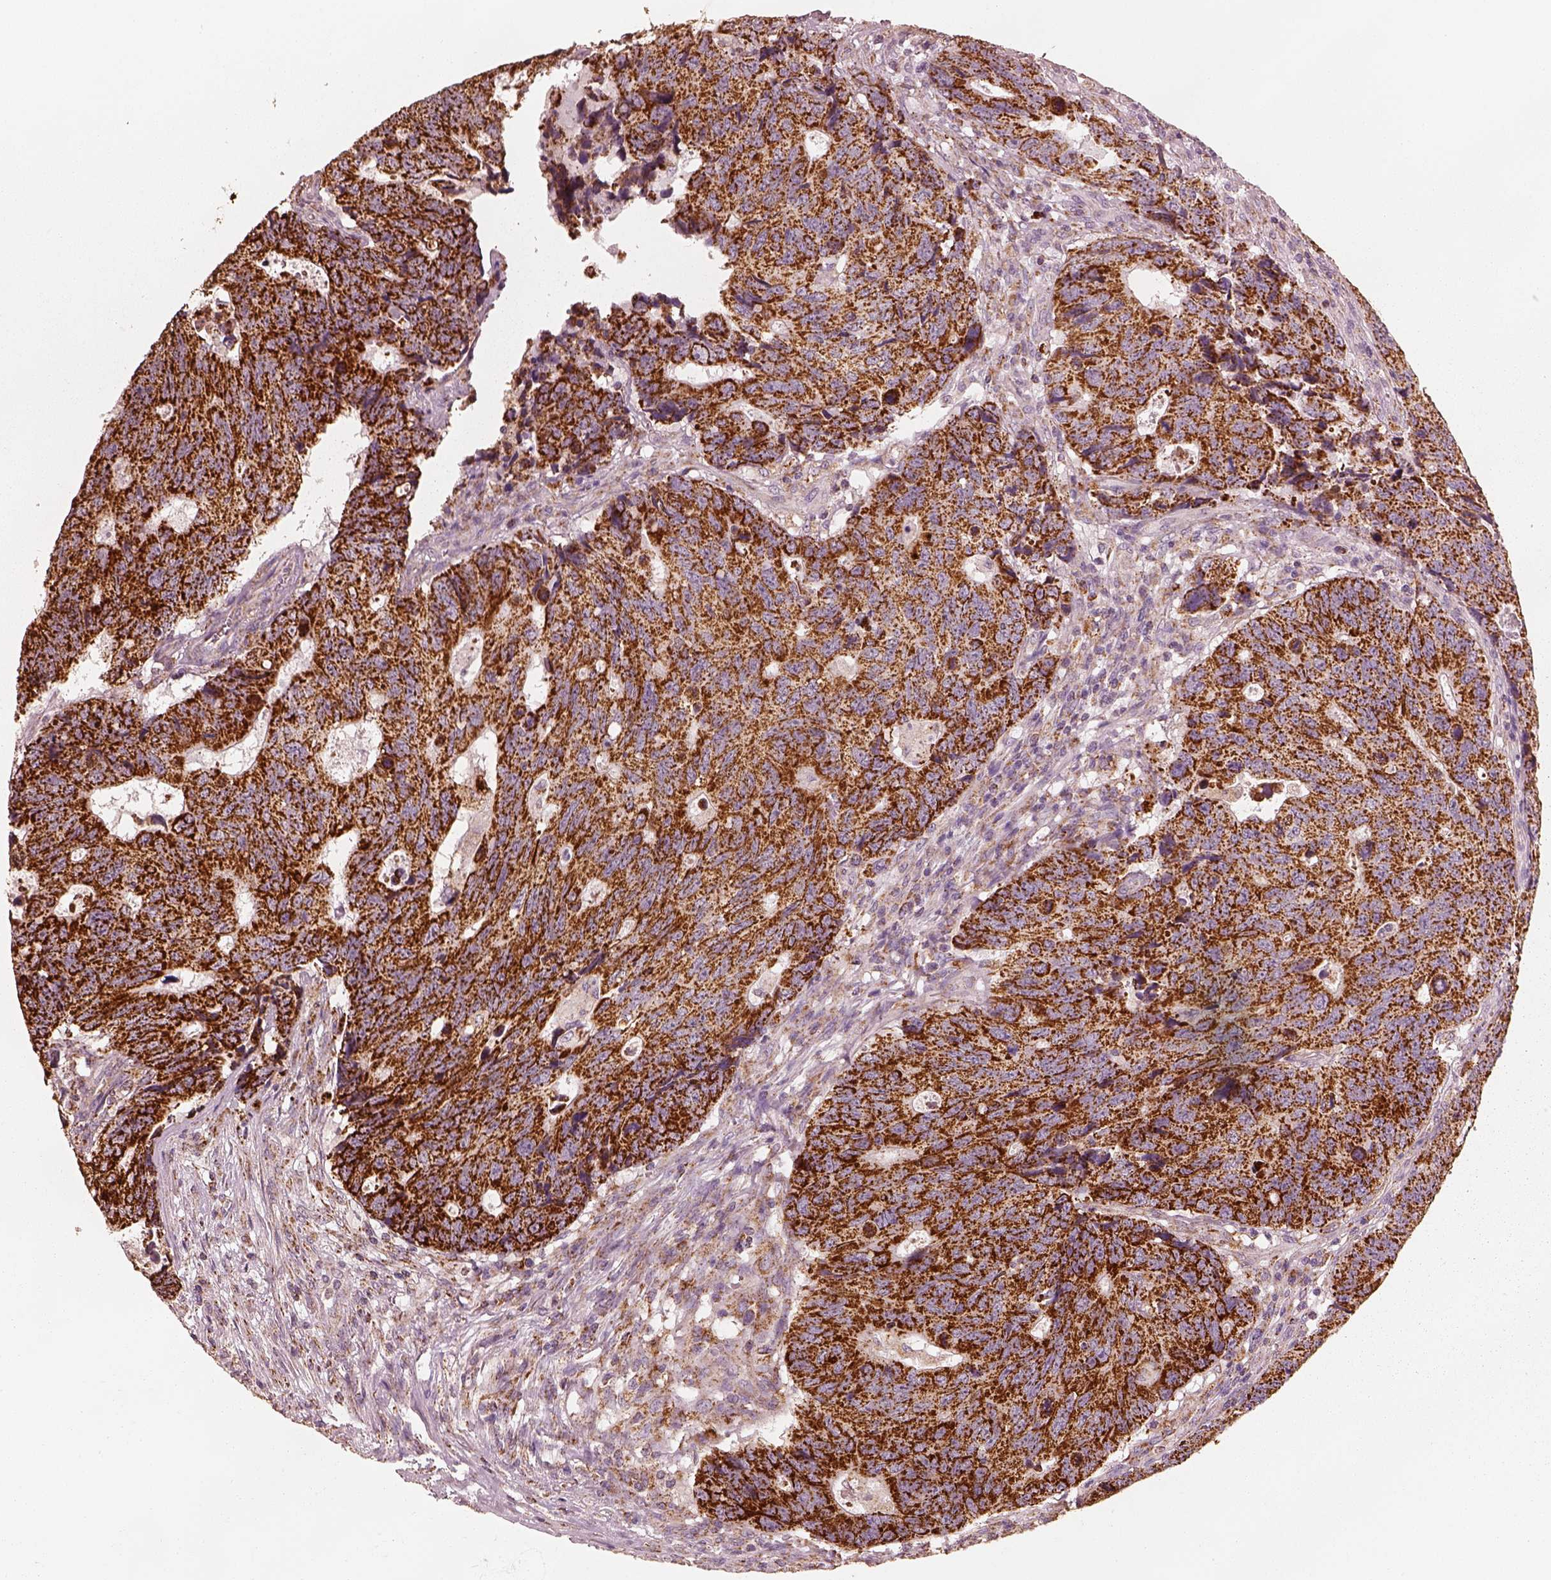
{"staining": {"intensity": "strong", "quantity": ">75%", "location": "cytoplasmic/membranous"}, "tissue": "colorectal cancer", "cell_type": "Tumor cells", "image_type": "cancer", "snomed": [{"axis": "morphology", "description": "Adenocarcinoma, NOS"}, {"axis": "topography", "description": "Colon"}], "caption": "About >75% of tumor cells in human colorectal adenocarcinoma exhibit strong cytoplasmic/membranous protein staining as visualized by brown immunohistochemical staining.", "gene": "ENTPD6", "patient": {"sex": "female", "age": 77}}